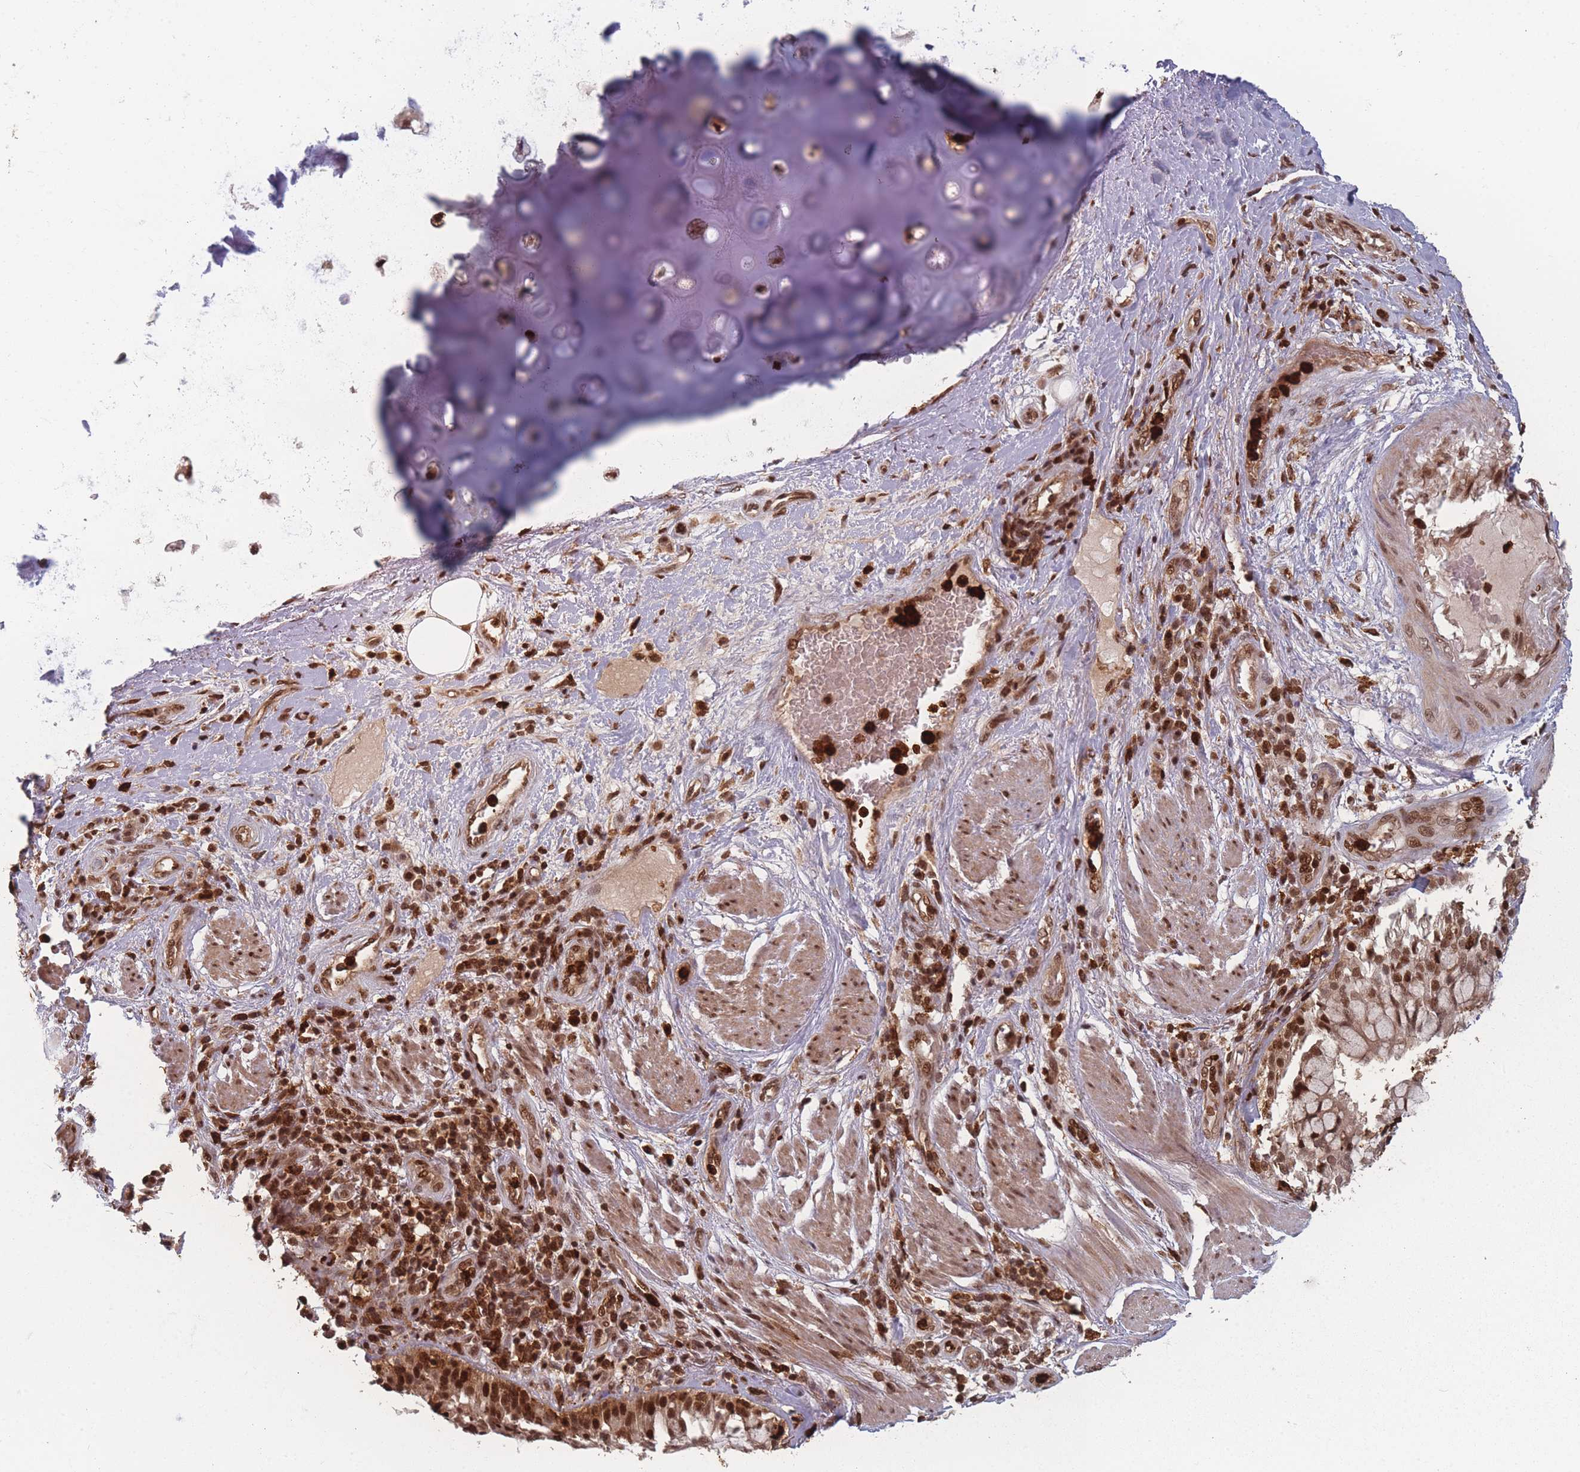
{"staining": {"intensity": "strong", "quantity": "25%-75%", "location": "cytoplasmic/membranous,nuclear"}, "tissue": "soft tissue", "cell_type": "Chondrocytes", "image_type": "normal", "snomed": [{"axis": "morphology", "description": "Normal tissue, NOS"}, {"axis": "morphology", "description": "Squamous cell carcinoma, NOS"}, {"axis": "topography", "description": "Bronchus"}, {"axis": "topography", "description": "Lung"}], "caption": "Immunohistochemical staining of normal soft tissue demonstrates 25%-75% levels of strong cytoplasmic/membranous,nuclear protein expression in about 25%-75% of chondrocytes.", "gene": "WDR55", "patient": {"sex": "male", "age": 64}}